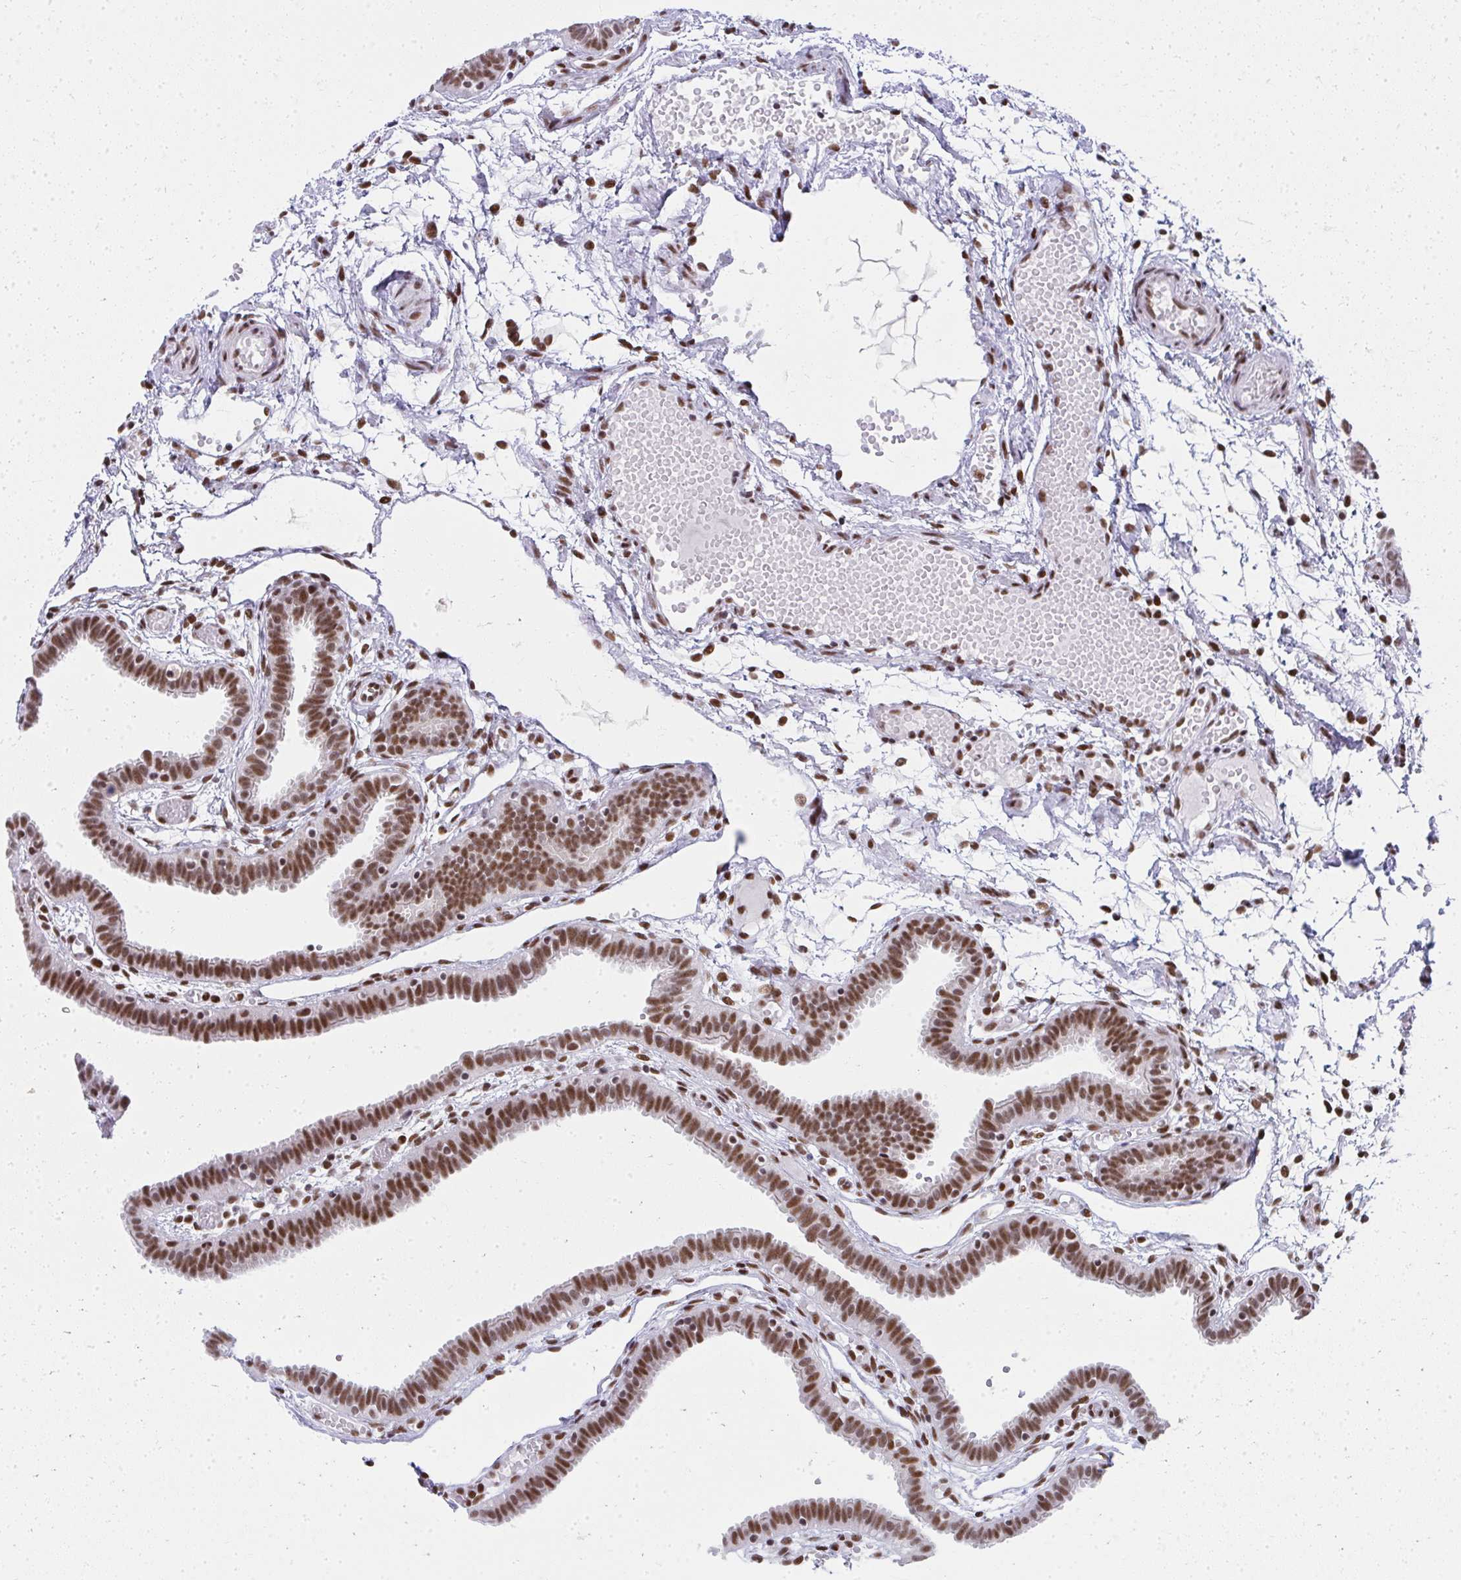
{"staining": {"intensity": "strong", "quantity": ">75%", "location": "nuclear"}, "tissue": "fallopian tube", "cell_type": "Glandular cells", "image_type": "normal", "snomed": [{"axis": "morphology", "description": "Normal tissue, NOS"}, {"axis": "topography", "description": "Fallopian tube"}], "caption": "Glandular cells display high levels of strong nuclear positivity in approximately >75% of cells in normal human fallopian tube. (brown staining indicates protein expression, while blue staining denotes nuclei).", "gene": "CREBBP", "patient": {"sex": "female", "age": 37}}